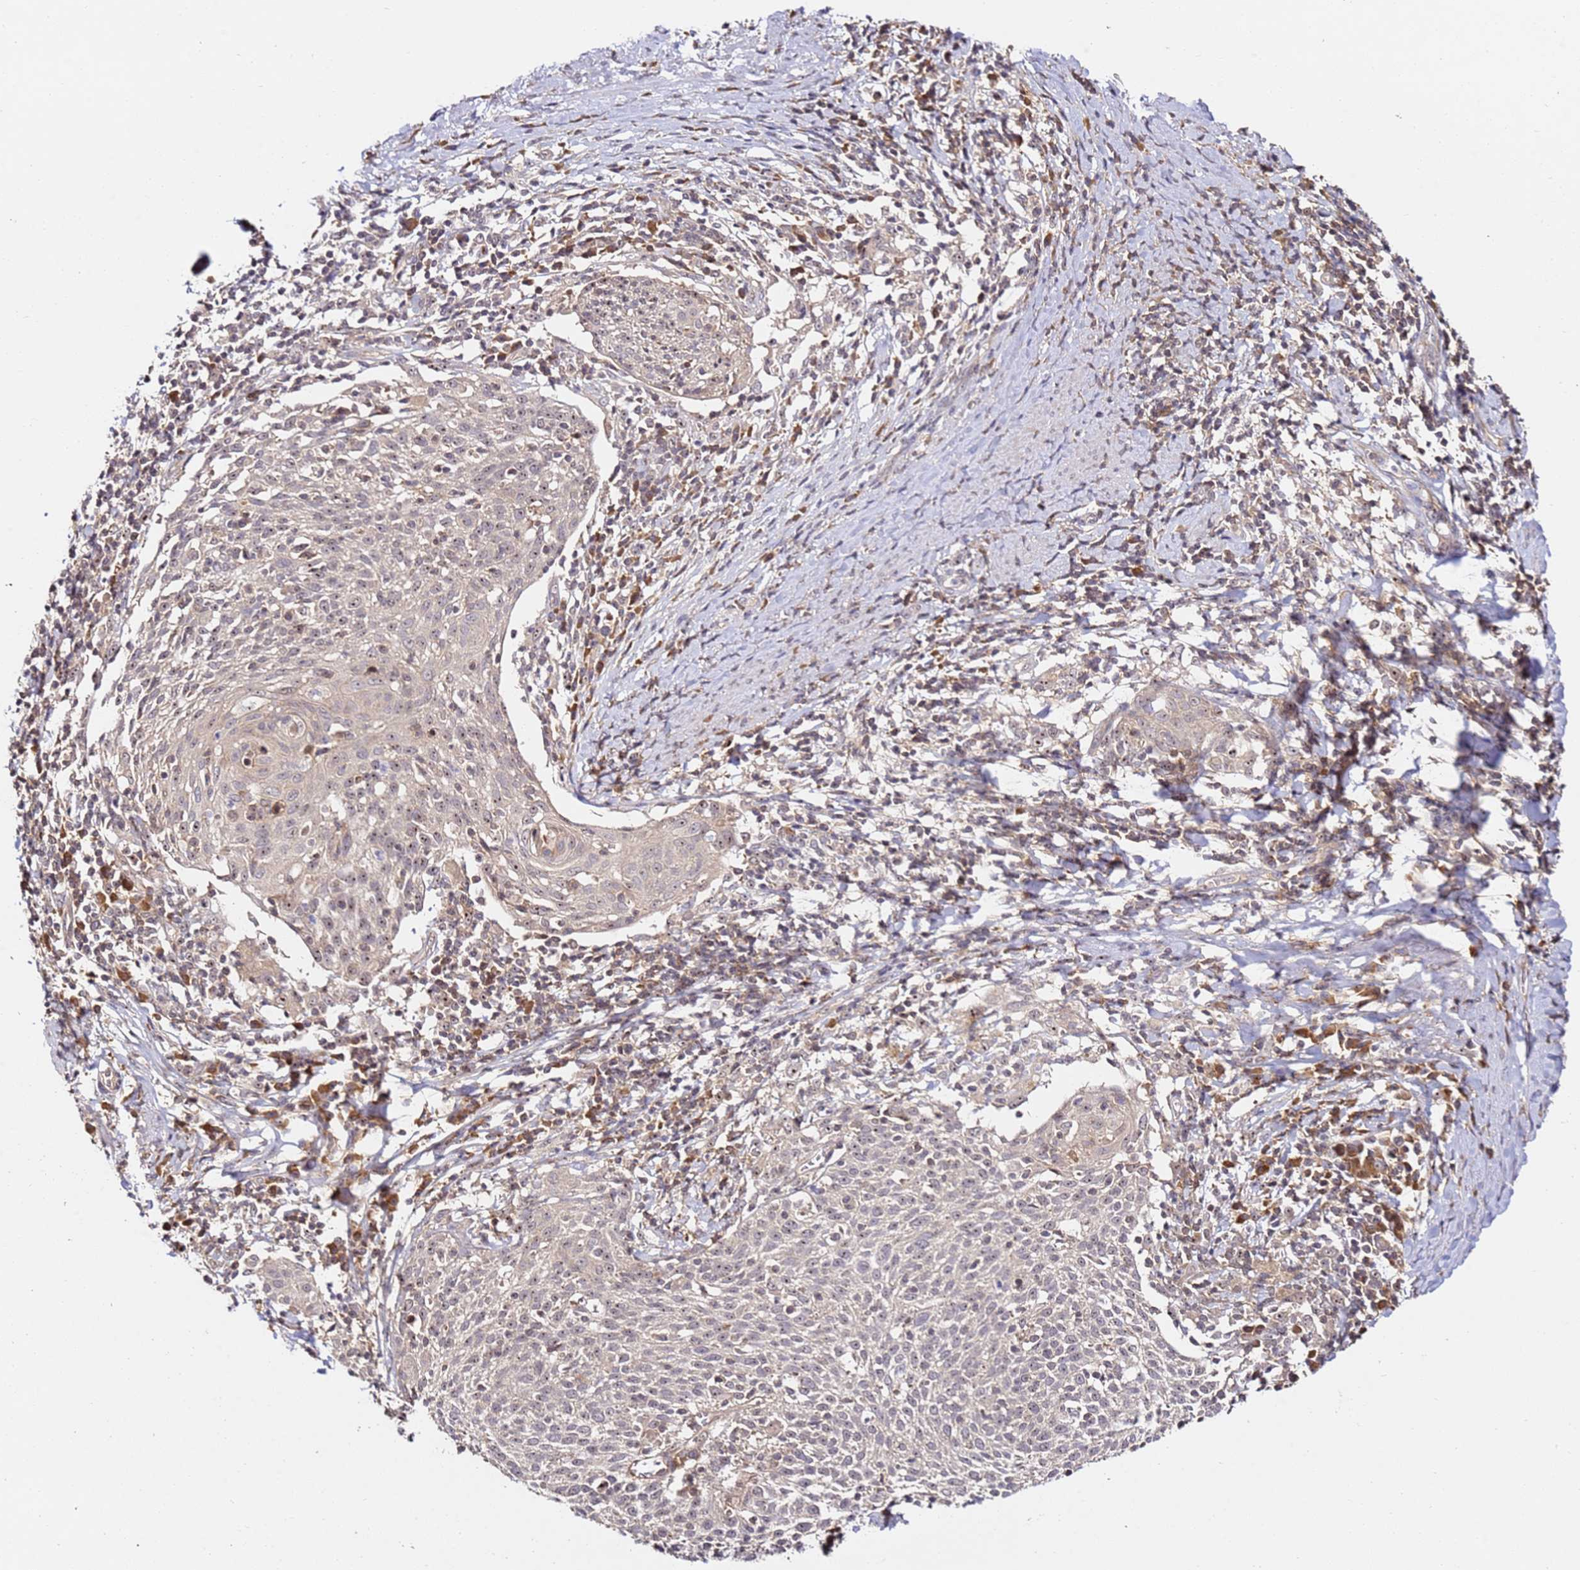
{"staining": {"intensity": "weak", "quantity": "25%-75%", "location": "nuclear"}, "tissue": "cervical cancer", "cell_type": "Tumor cells", "image_type": "cancer", "snomed": [{"axis": "morphology", "description": "Squamous cell carcinoma, NOS"}, {"axis": "topography", "description": "Cervix"}], "caption": "Cervical squamous cell carcinoma was stained to show a protein in brown. There is low levels of weak nuclear staining in about 25%-75% of tumor cells.", "gene": "DDX27", "patient": {"sex": "female", "age": 52}}